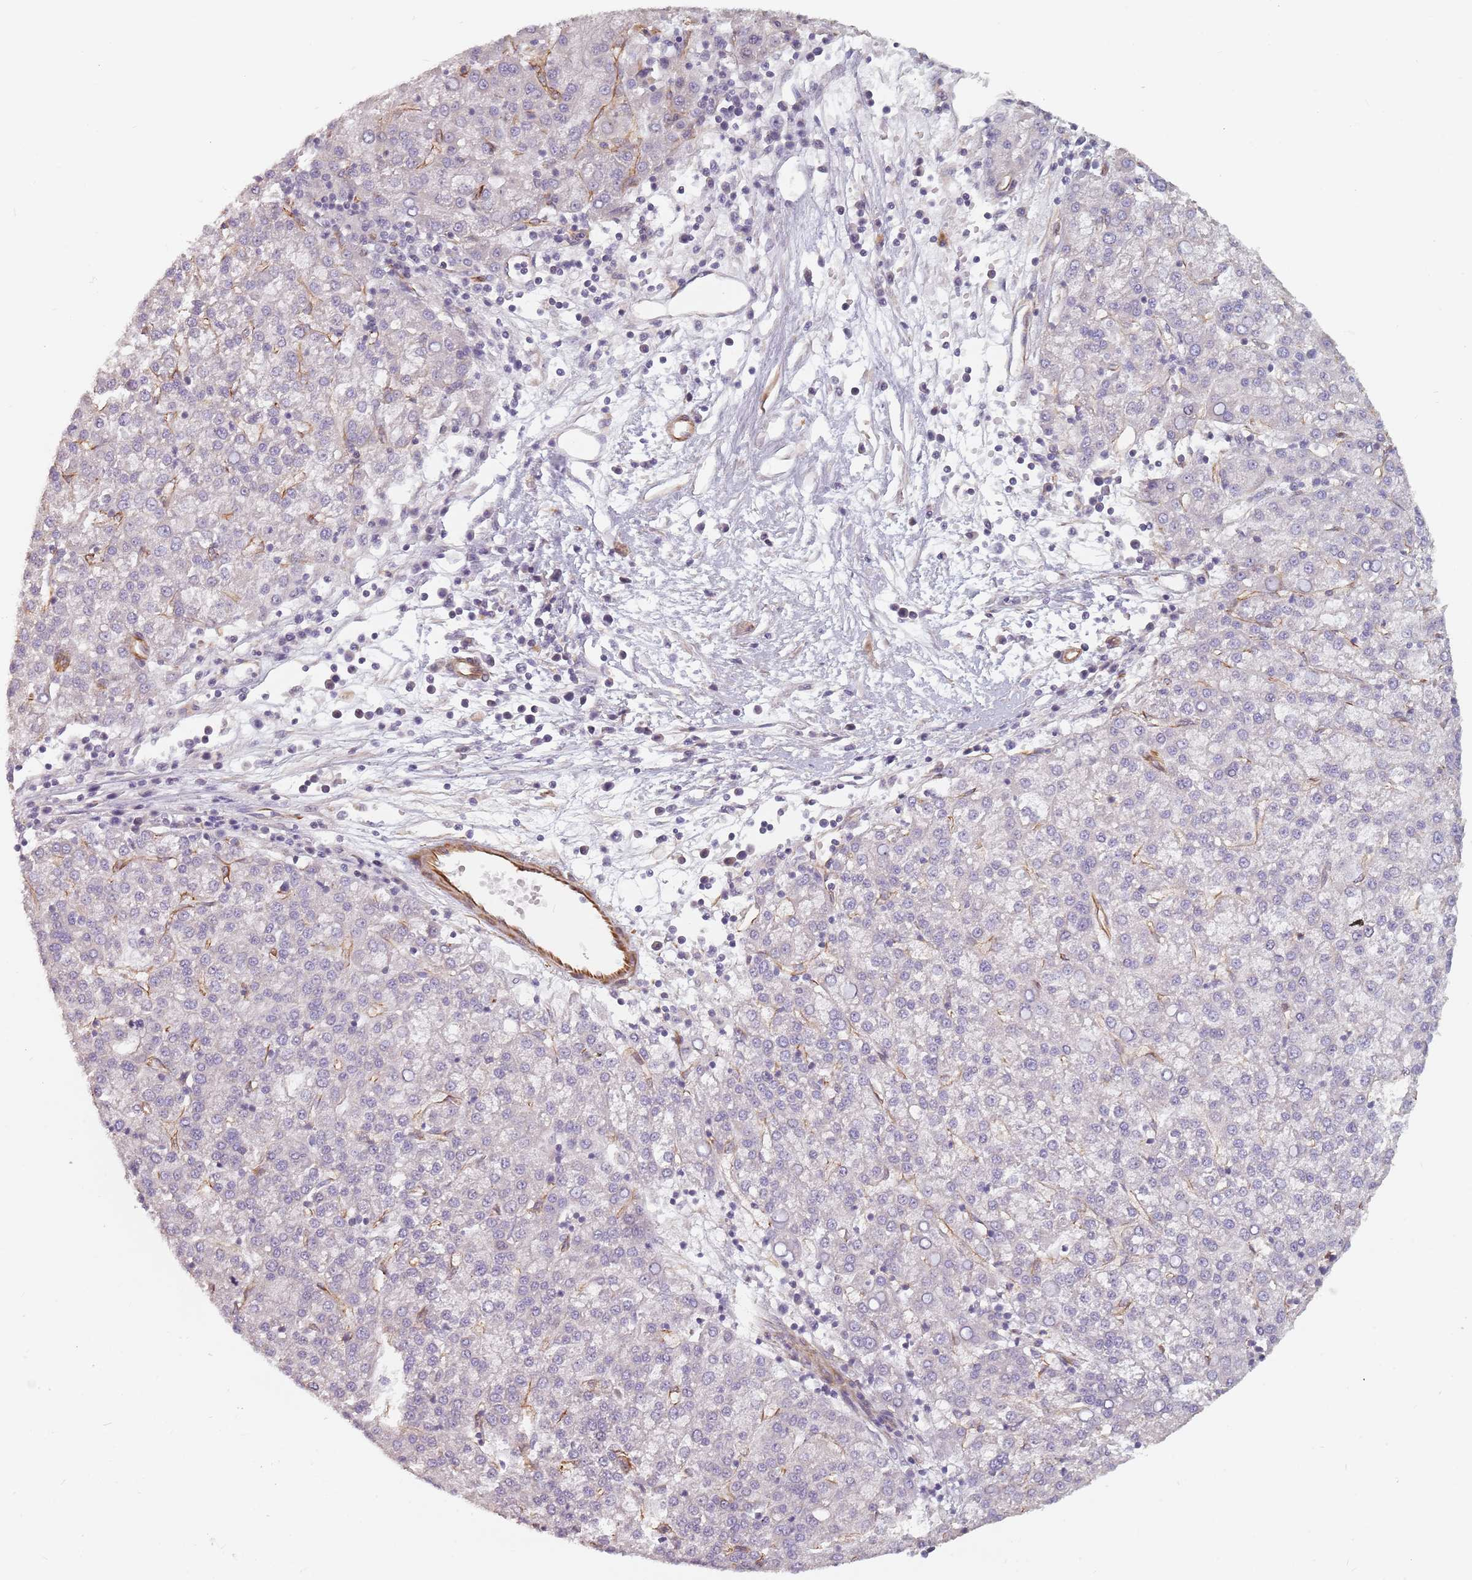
{"staining": {"intensity": "negative", "quantity": "none", "location": "none"}, "tissue": "liver cancer", "cell_type": "Tumor cells", "image_type": "cancer", "snomed": [{"axis": "morphology", "description": "Carcinoma, Hepatocellular, NOS"}, {"axis": "topography", "description": "Liver"}], "caption": "The image demonstrates no staining of tumor cells in liver cancer.", "gene": "GAS2L3", "patient": {"sex": "female", "age": 58}}